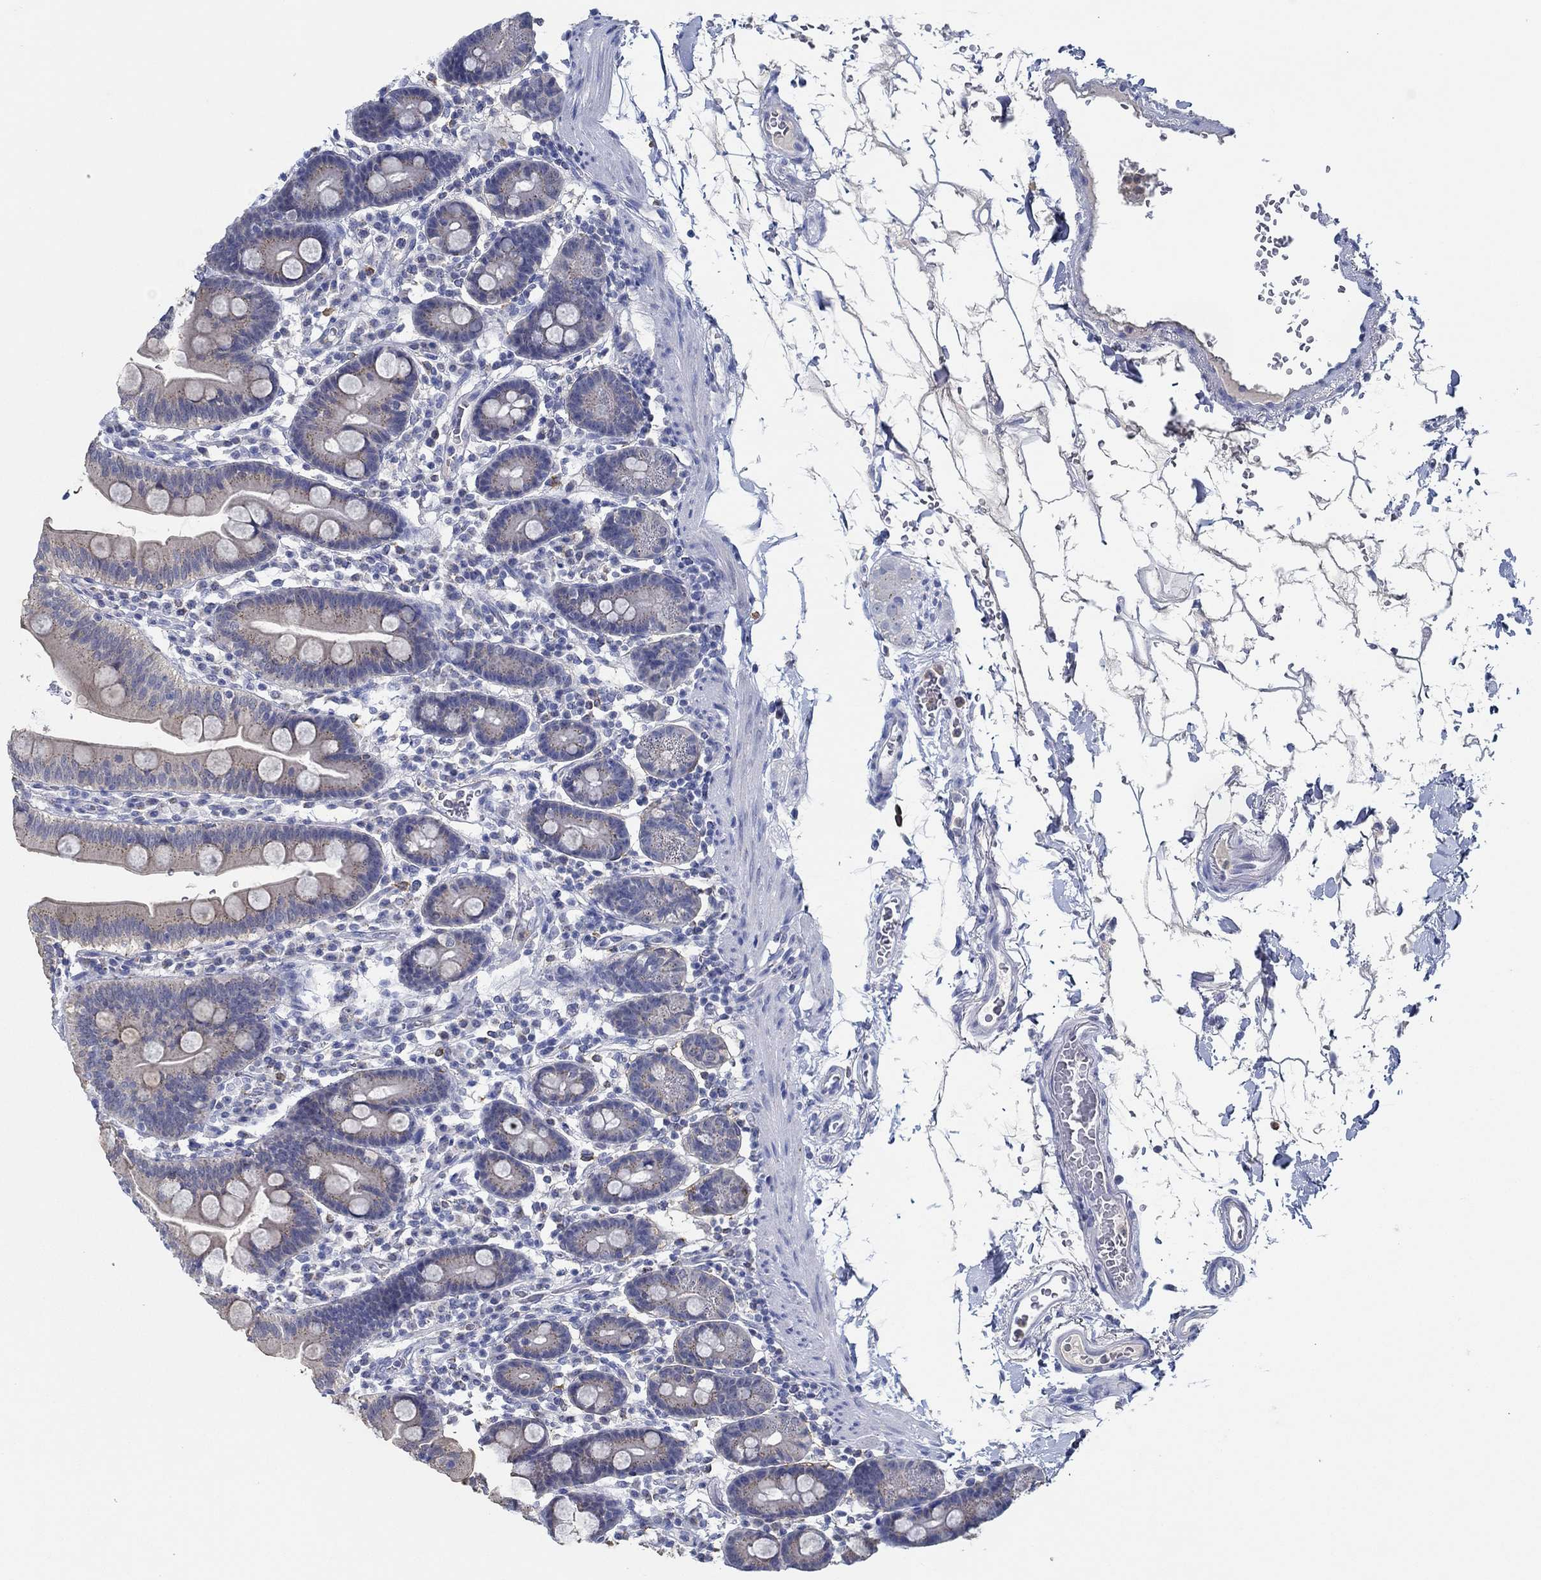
{"staining": {"intensity": "weak", "quantity": "<25%", "location": "cytoplasmic/membranous"}, "tissue": "duodenum", "cell_type": "Glandular cells", "image_type": "normal", "snomed": [{"axis": "morphology", "description": "Normal tissue, NOS"}, {"axis": "topography", "description": "Duodenum"}], "caption": "Immunohistochemistry photomicrograph of normal human duodenum stained for a protein (brown), which exhibits no positivity in glandular cells.", "gene": "CPM", "patient": {"sex": "male", "age": 59}}